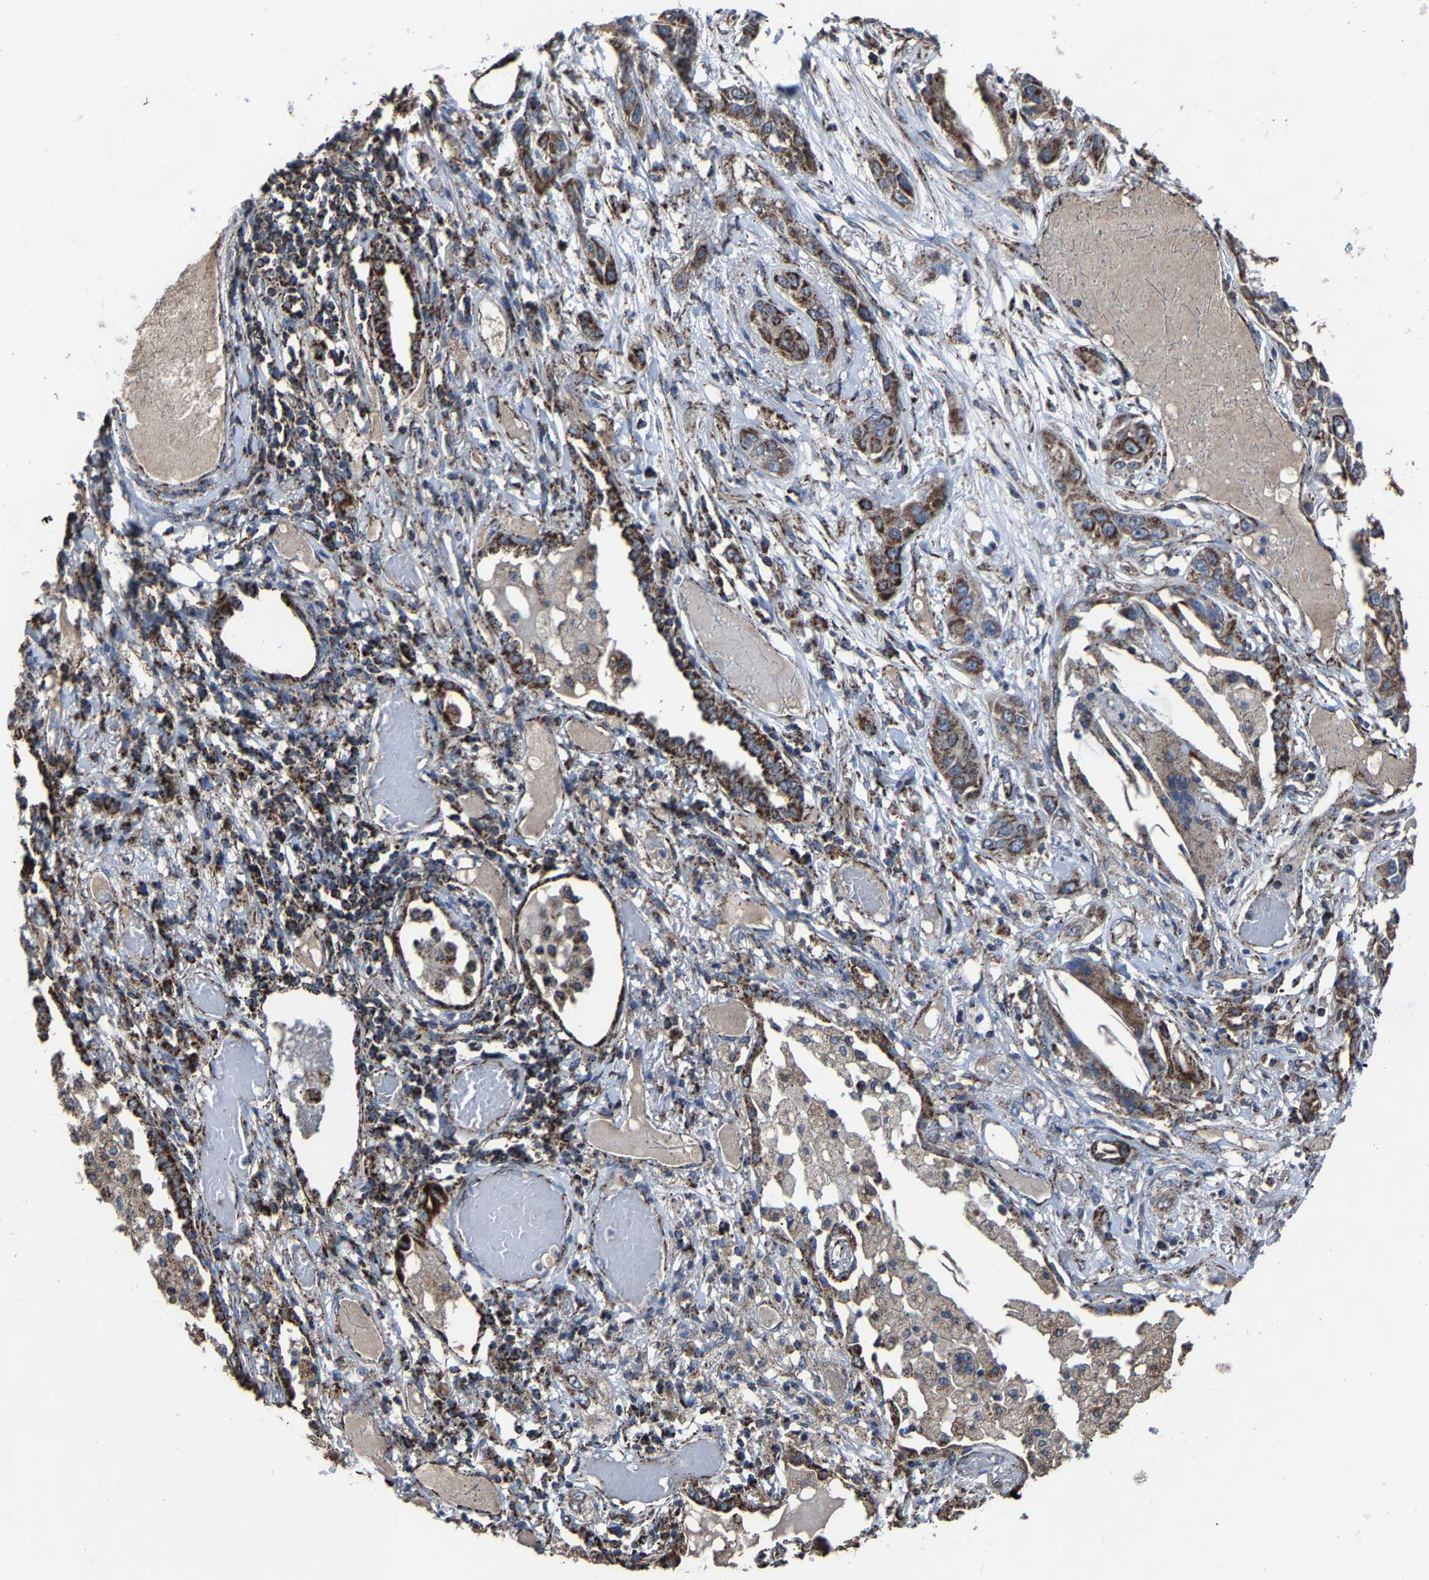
{"staining": {"intensity": "strong", "quantity": ">75%", "location": "cytoplasmic/membranous"}, "tissue": "lung cancer", "cell_type": "Tumor cells", "image_type": "cancer", "snomed": [{"axis": "morphology", "description": "Squamous cell carcinoma, NOS"}, {"axis": "topography", "description": "Lung"}], "caption": "The image demonstrates staining of lung cancer, revealing strong cytoplasmic/membranous protein expression (brown color) within tumor cells. The protein is stained brown, and the nuclei are stained in blue (DAB (3,3'-diaminobenzidine) IHC with brightfield microscopy, high magnification).", "gene": "NDUFV3", "patient": {"sex": "male", "age": 71}}